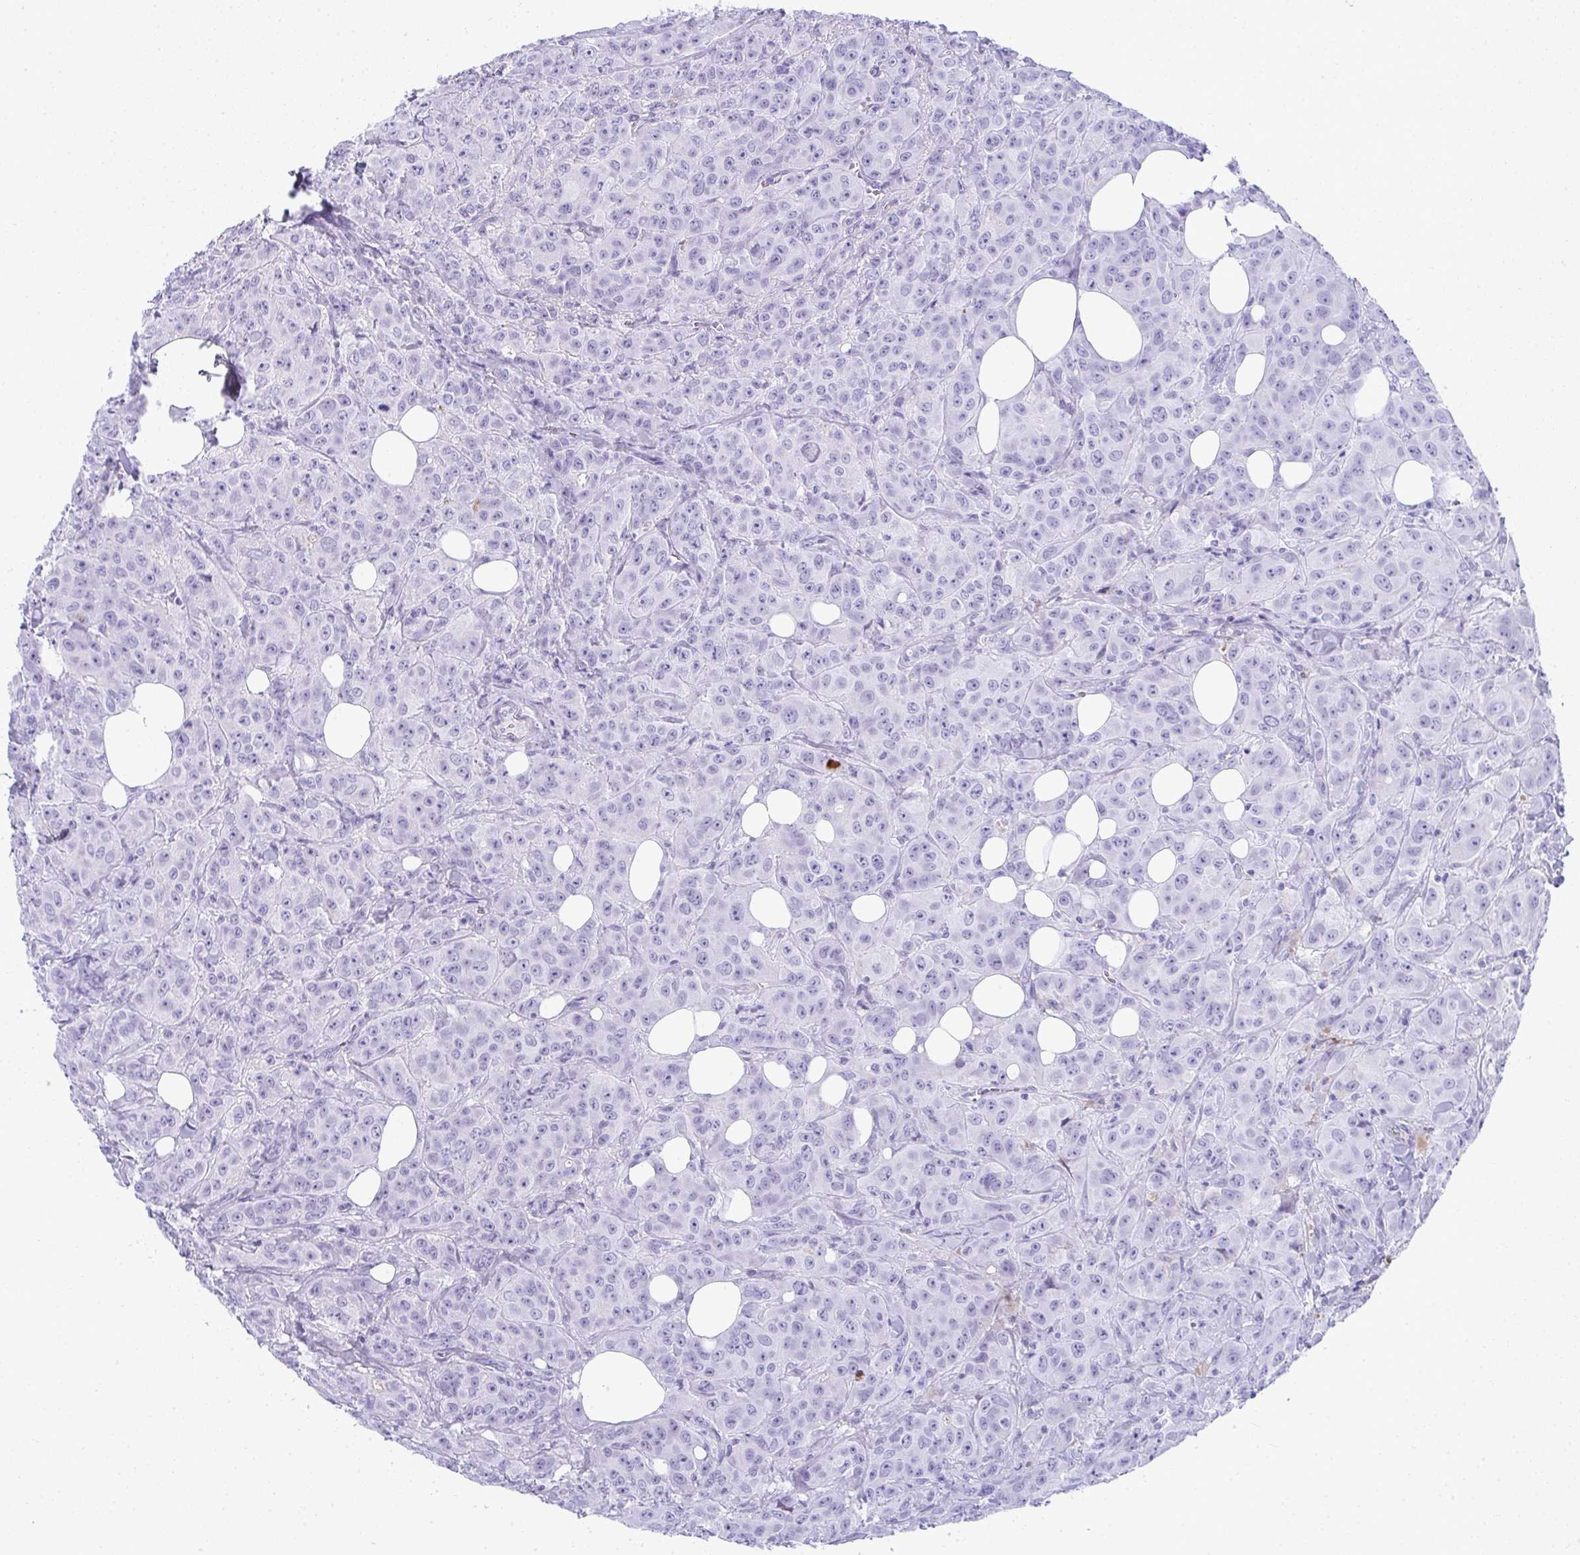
{"staining": {"intensity": "negative", "quantity": "none", "location": "none"}, "tissue": "breast cancer", "cell_type": "Tumor cells", "image_type": "cancer", "snomed": [{"axis": "morphology", "description": "Normal tissue, NOS"}, {"axis": "morphology", "description": "Duct carcinoma"}, {"axis": "topography", "description": "Breast"}], "caption": "A micrograph of human breast cancer (intraductal carcinoma) is negative for staining in tumor cells.", "gene": "ZSWIM3", "patient": {"sex": "female", "age": 43}}